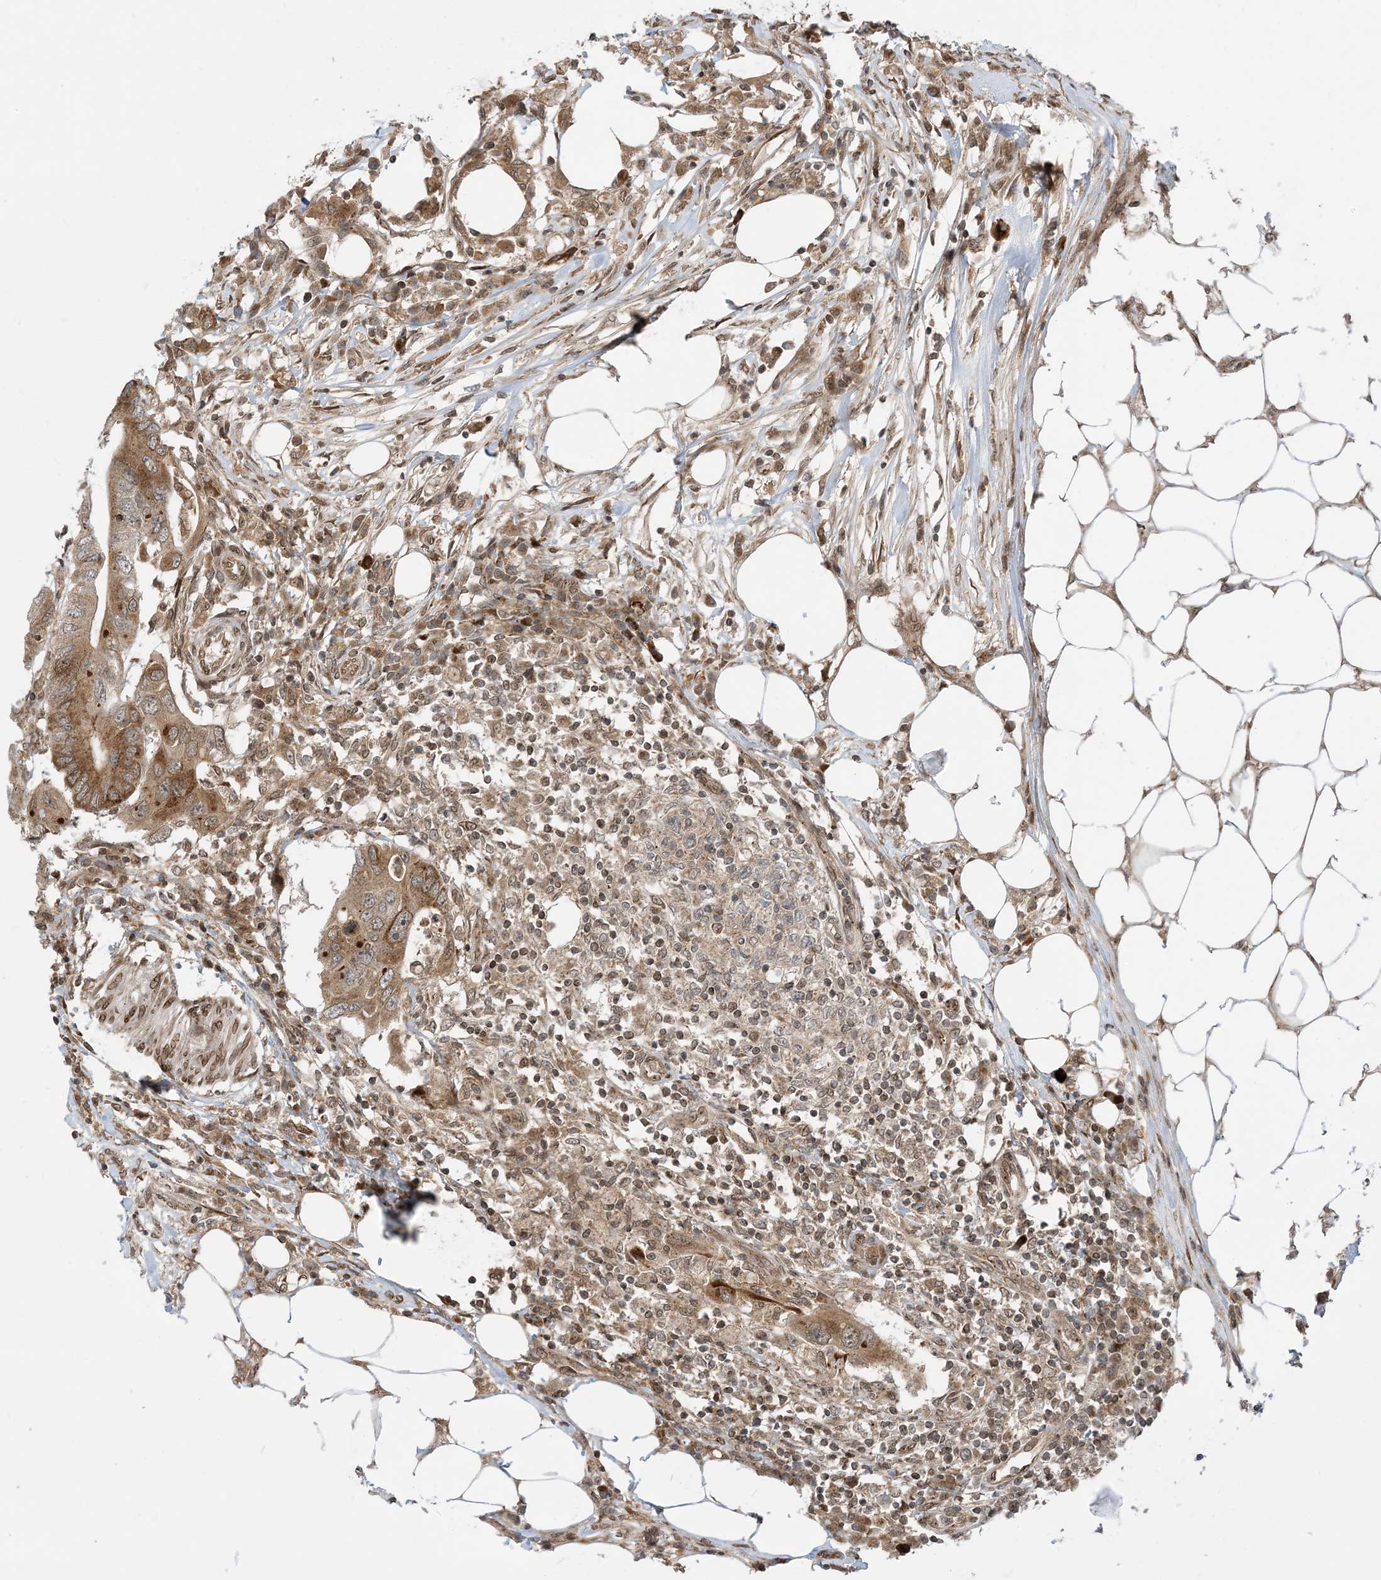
{"staining": {"intensity": "moderate", "quantity": ">75%", "location": "cytoplasmic/membranous"}, "tissue": "colorectal cancer", "cell_type": "Tumor cells", "image_type": "cancer", "snomed": [{"axis": "morphology", "description": "Adenocarcinoma, NOS"}, {"axis": "topography", "description": "Colon"}], "caption": "A histopathology image of human colorectal cancer stained for a protein displays moderate cytoplasmic/membranous brown staining in tumor cells.", "gene": "CASP4", "patient": {"sex": "male", "age": 71}}